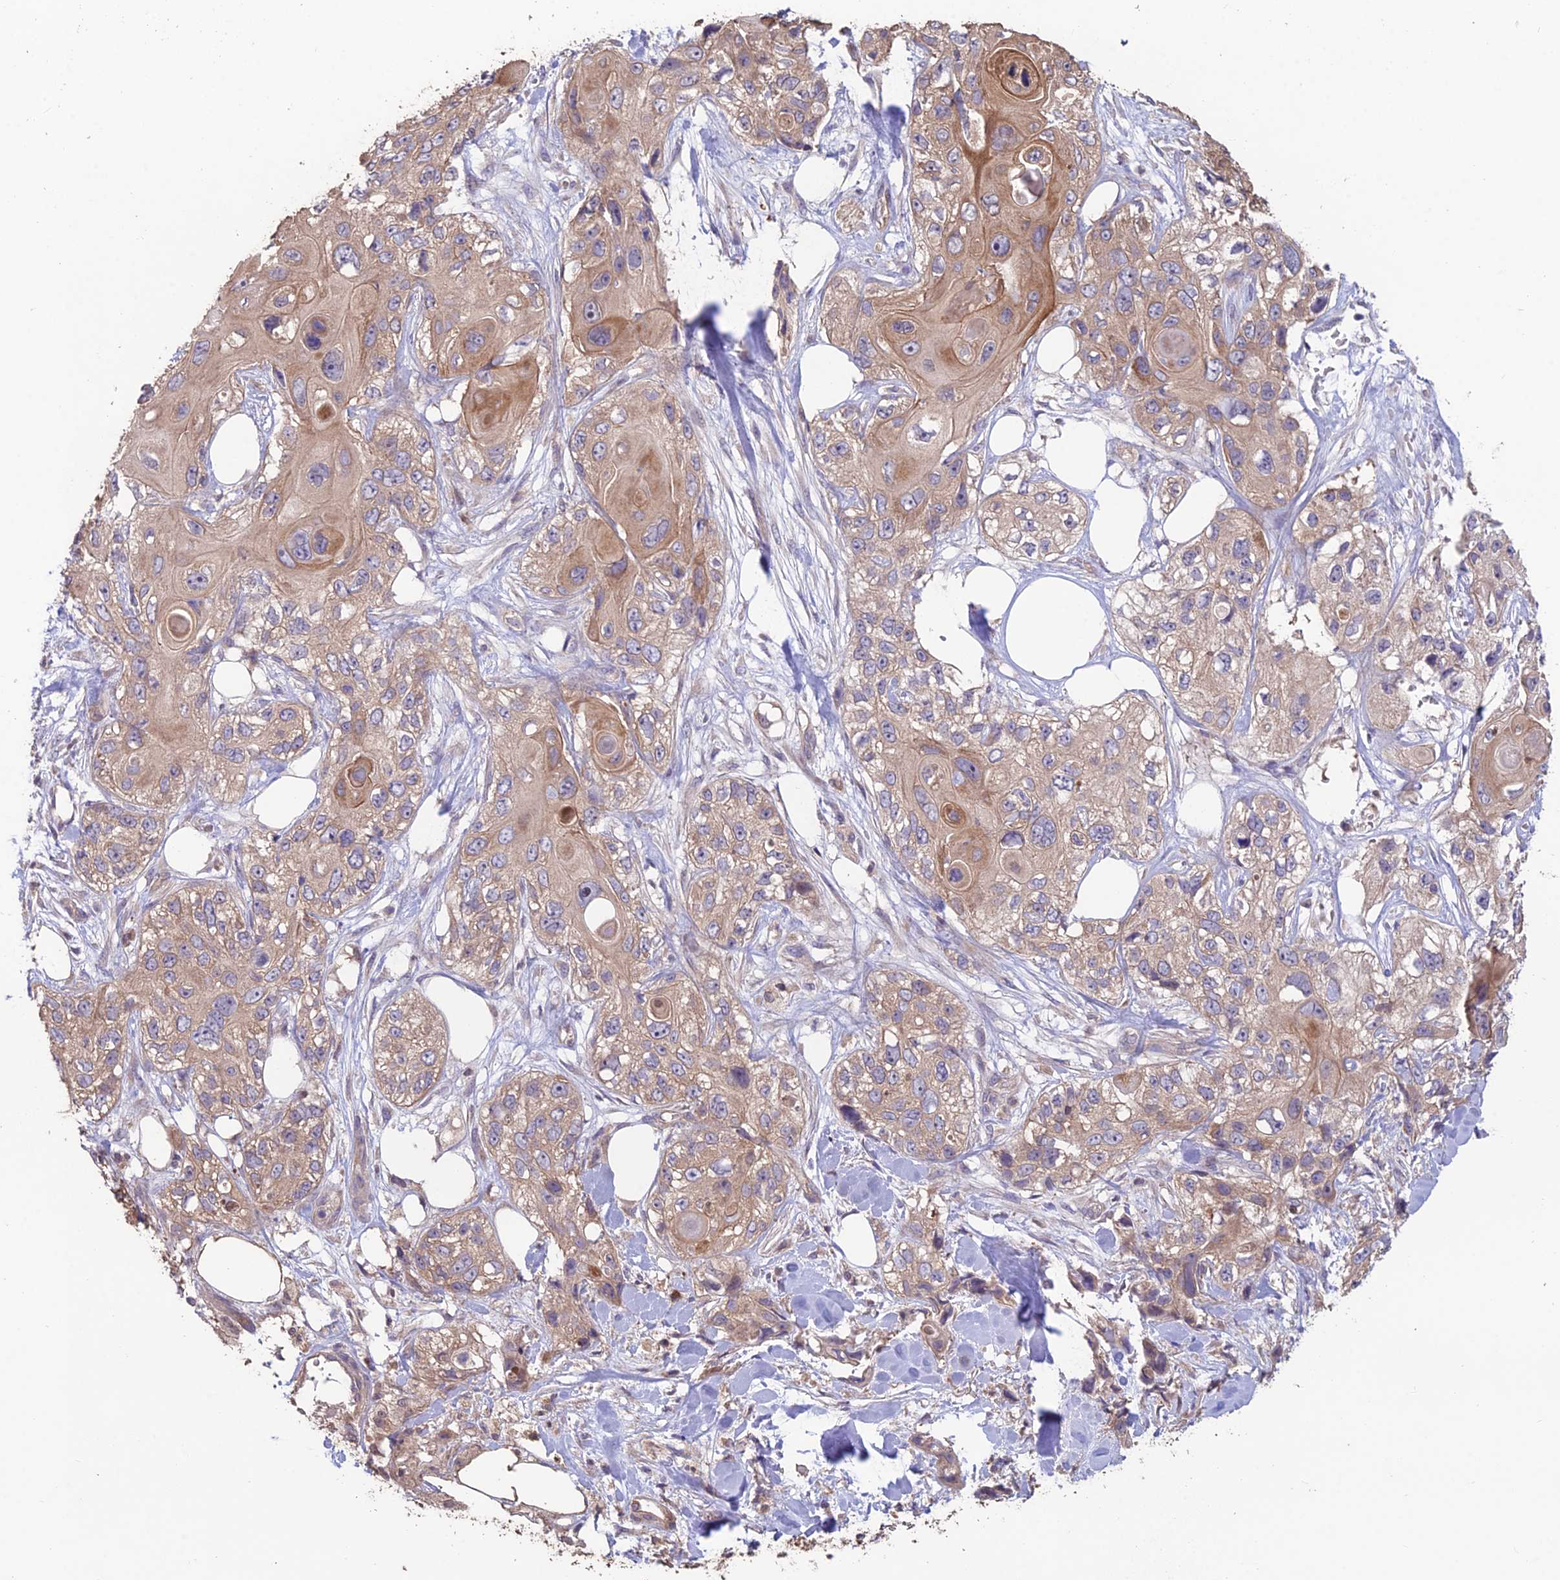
{"staining": {"intensity": "moderate", "quantity": ">75%", "location": "cytoplasmic/membranous"}, "tissue": "skin cancer", "cell_type": "Tumor cells", "image_type": "cancer", "snomed": [{"axis": "morphology", "description": "Normal tissue, NOS"}, {"axis": "morphology", "description": "Squamous cell carcinoma, NOS"}, {"axis": "topography", "description": "Skin"}], "caption": "Skin cancer stained with immunohistochemistry (IHC) displays moderate cytoplasmic/membranous expression in about >75% of tumor cells. (DAB (3,3'-diaminobenzidine) IHC with brightfield microscopy, high magnification).", "gene": "SHISA5", "patient": {"sex": "male", "age": 72}}